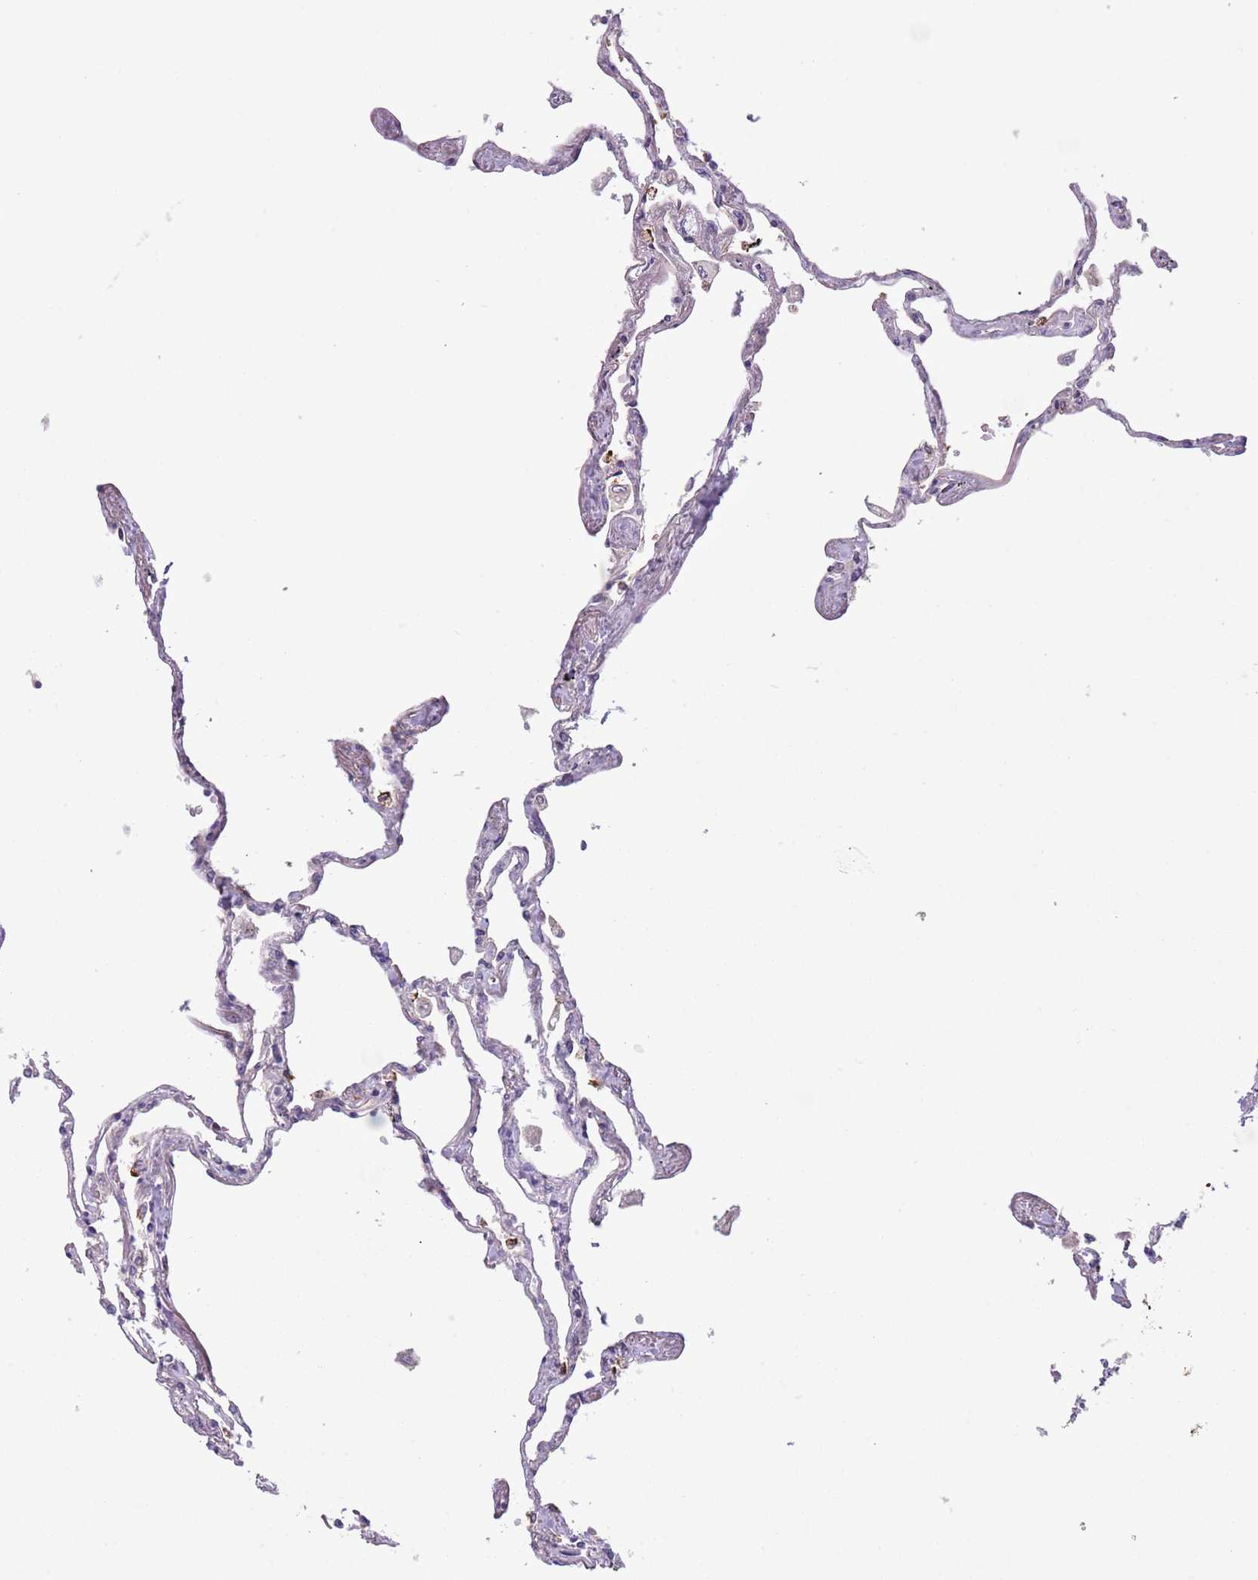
{"staining": {"intensity": "negative", "quantity": "none", "location": "none"}, "tissue": "lung", "cell_type": "Alveolar cells", "image_type": "normal", "snomed": [{"axis": "morphology", "description": "Normal tissue, NOS"}, {"axis": "topography", "description": "Lung"}], "caption": "An immunohistochemistry histopathology image of benign lung is shown. There is no staining in alveolar cells of lung. (Brightfield microscopy of DAB (3,3'-diaminobenzidine) immunohistochemistry (IHC) at high magnification).", "gene": "CCND2", "patient": {"sex": "female", "age": 67}}